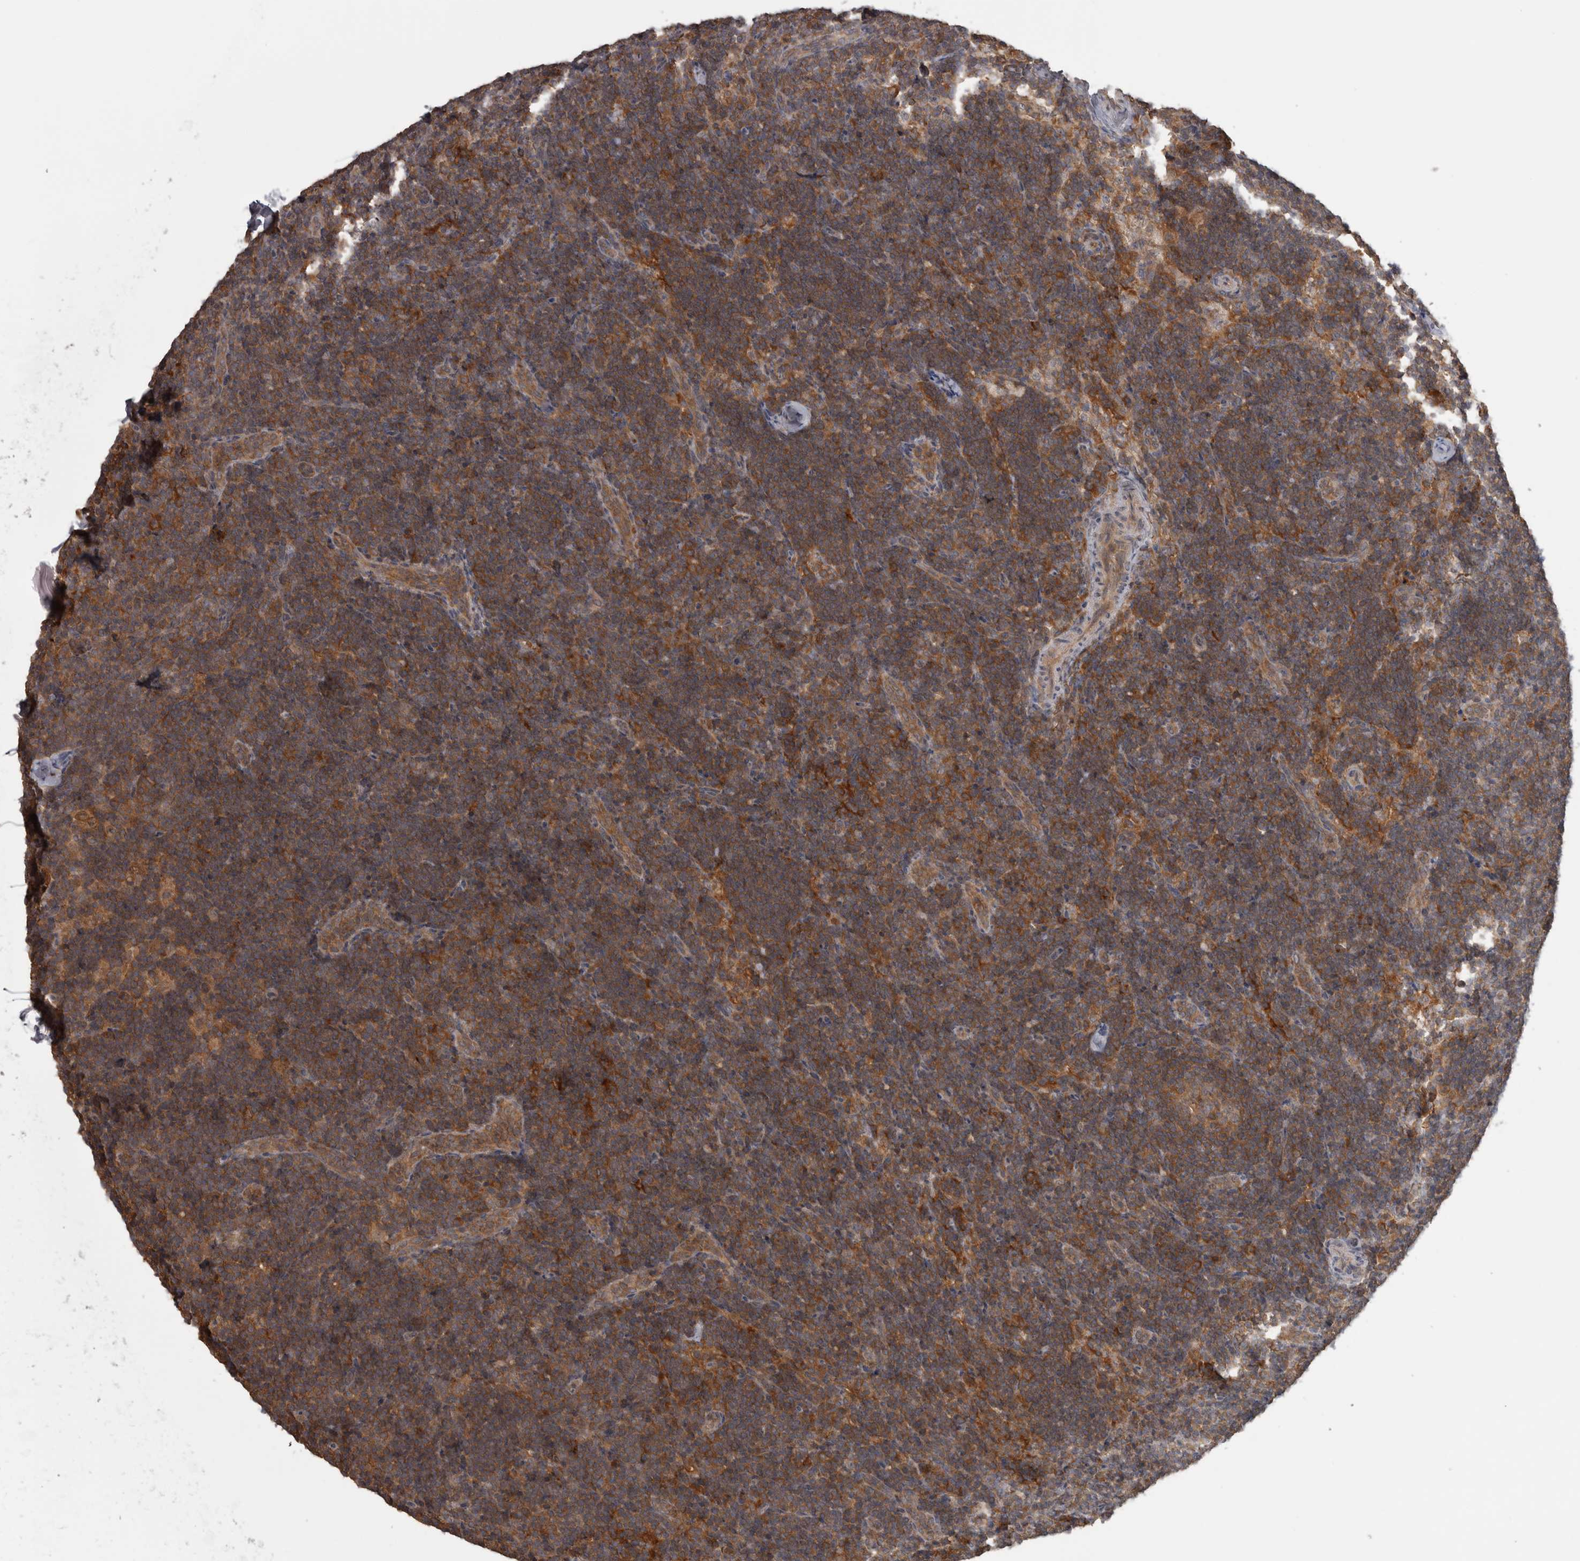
{"staining": {"intensity": "moderate", "quantity": ">75%", "location": "cytoplasmic/membranous"}, "tissue": "lymph node", "cell_type": "Germinal center cells", "image_type": "normal", "snomed": [{"axis": "morphology", "description": "Normal tissue, NOS"}, {"axis": "topography", "description": "Lymph node"}], "caption": "High-power microscopy captured an immunohistochemistry (IHC) micrograph of unremarkable lymph node, revealing moderate cytoplasmic/membranous positivity in approximately >75% of germinal center cells. The staining is performed using DAB brown chromogen to label protein expression. The nuclei are counter-stained blue using hematoxylin.", "gene": "MICU3", "patient": {"sex": "female", "age": 22}}